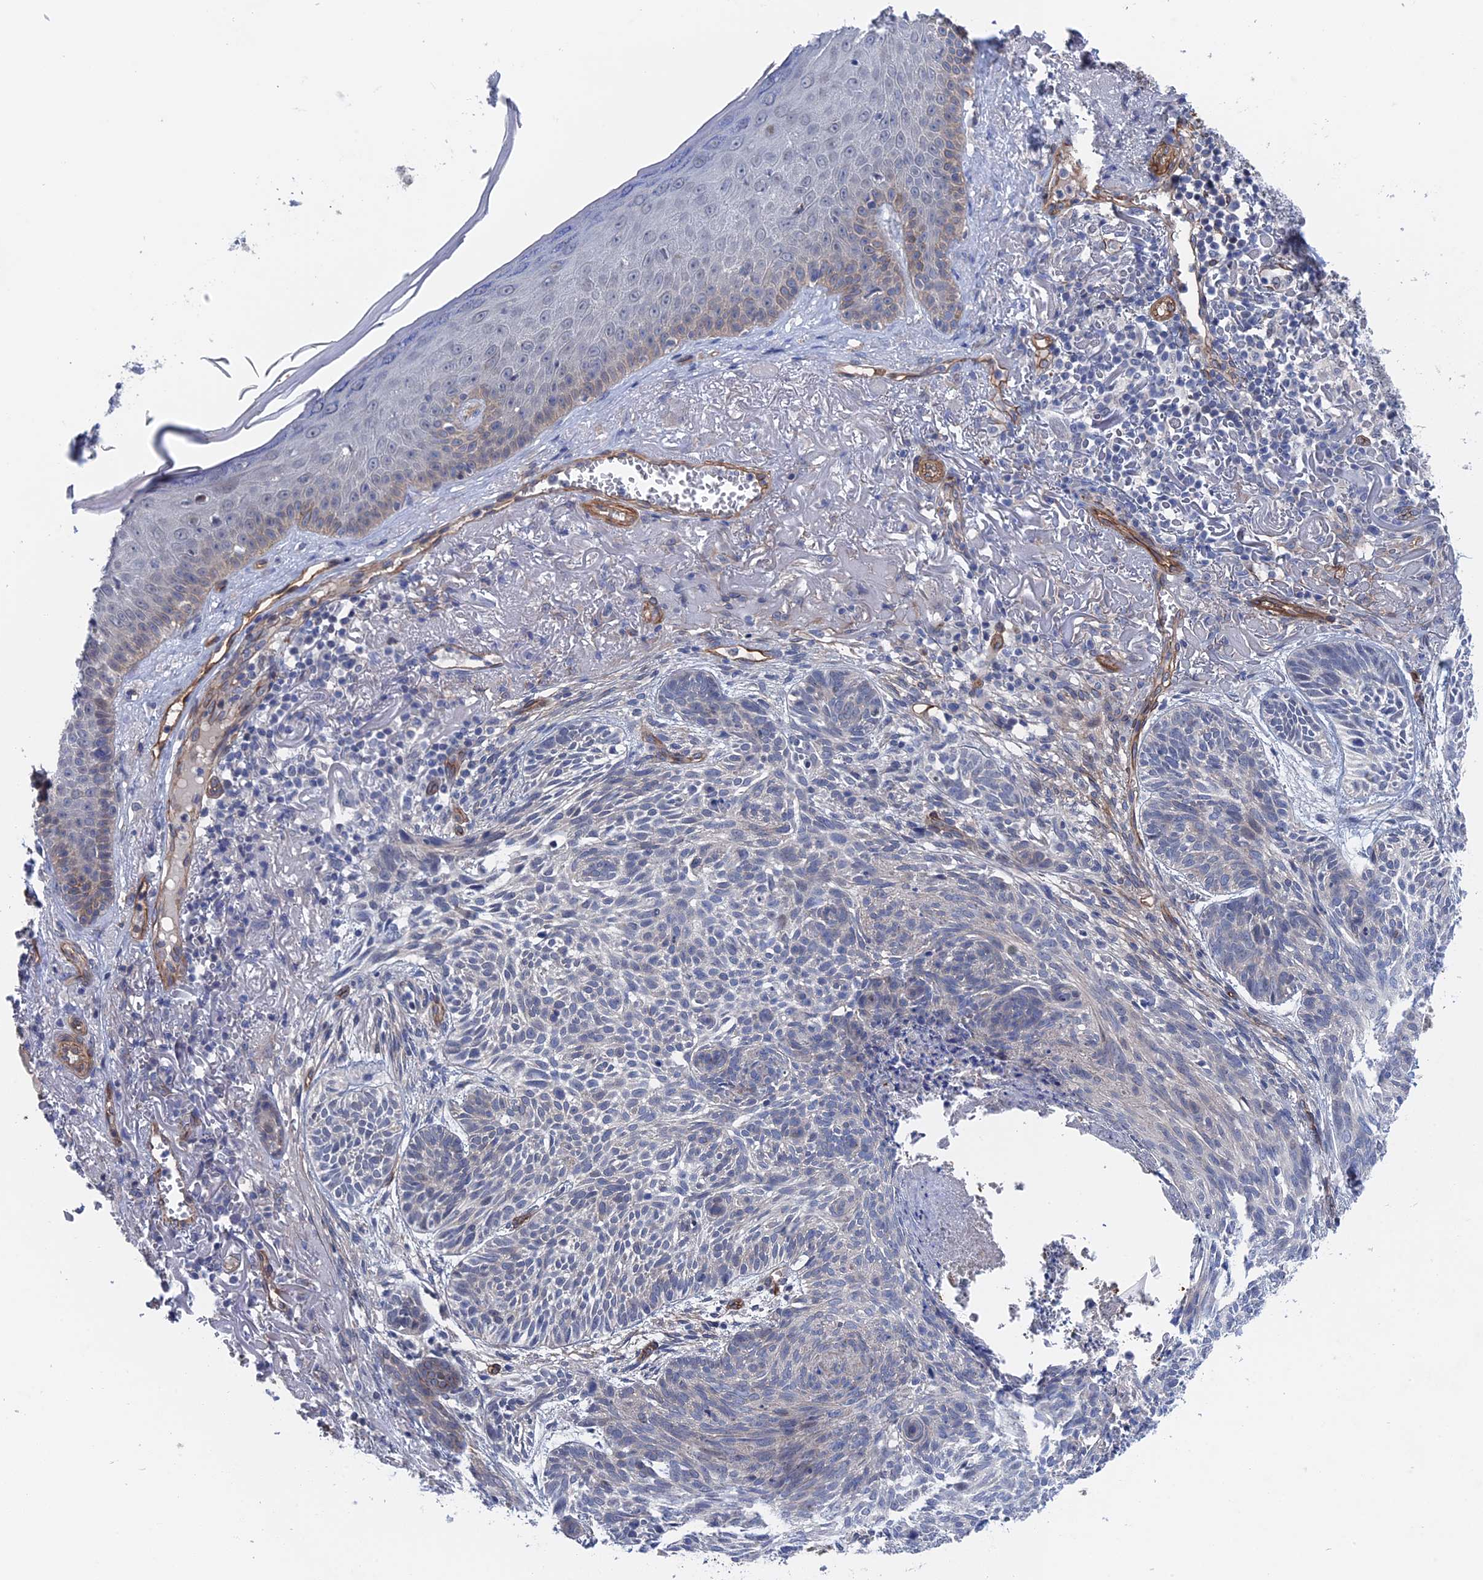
{"staining": {"intensity": "negative", "quantity": "none", "location": "none"}, "tissue": "skin cancer", "cell_type": "Tumor cells", "image_type": "cancer", "snomed": [{"axis": "morphology", "description": "Normal tissue, NOS"}, {"axis": "morphology", "description": "Basal cell carcinoma"}, {"axis": "topography", "description": "Skin"}], "caption": "Immunohistochemistry histopathology image of neoplastic tissue: skin cancer stained with DAB shows no significant protein positivity in tumor cells.", "gene": "MTHFSD", "patient": {"sex": "male", "age": 66}}